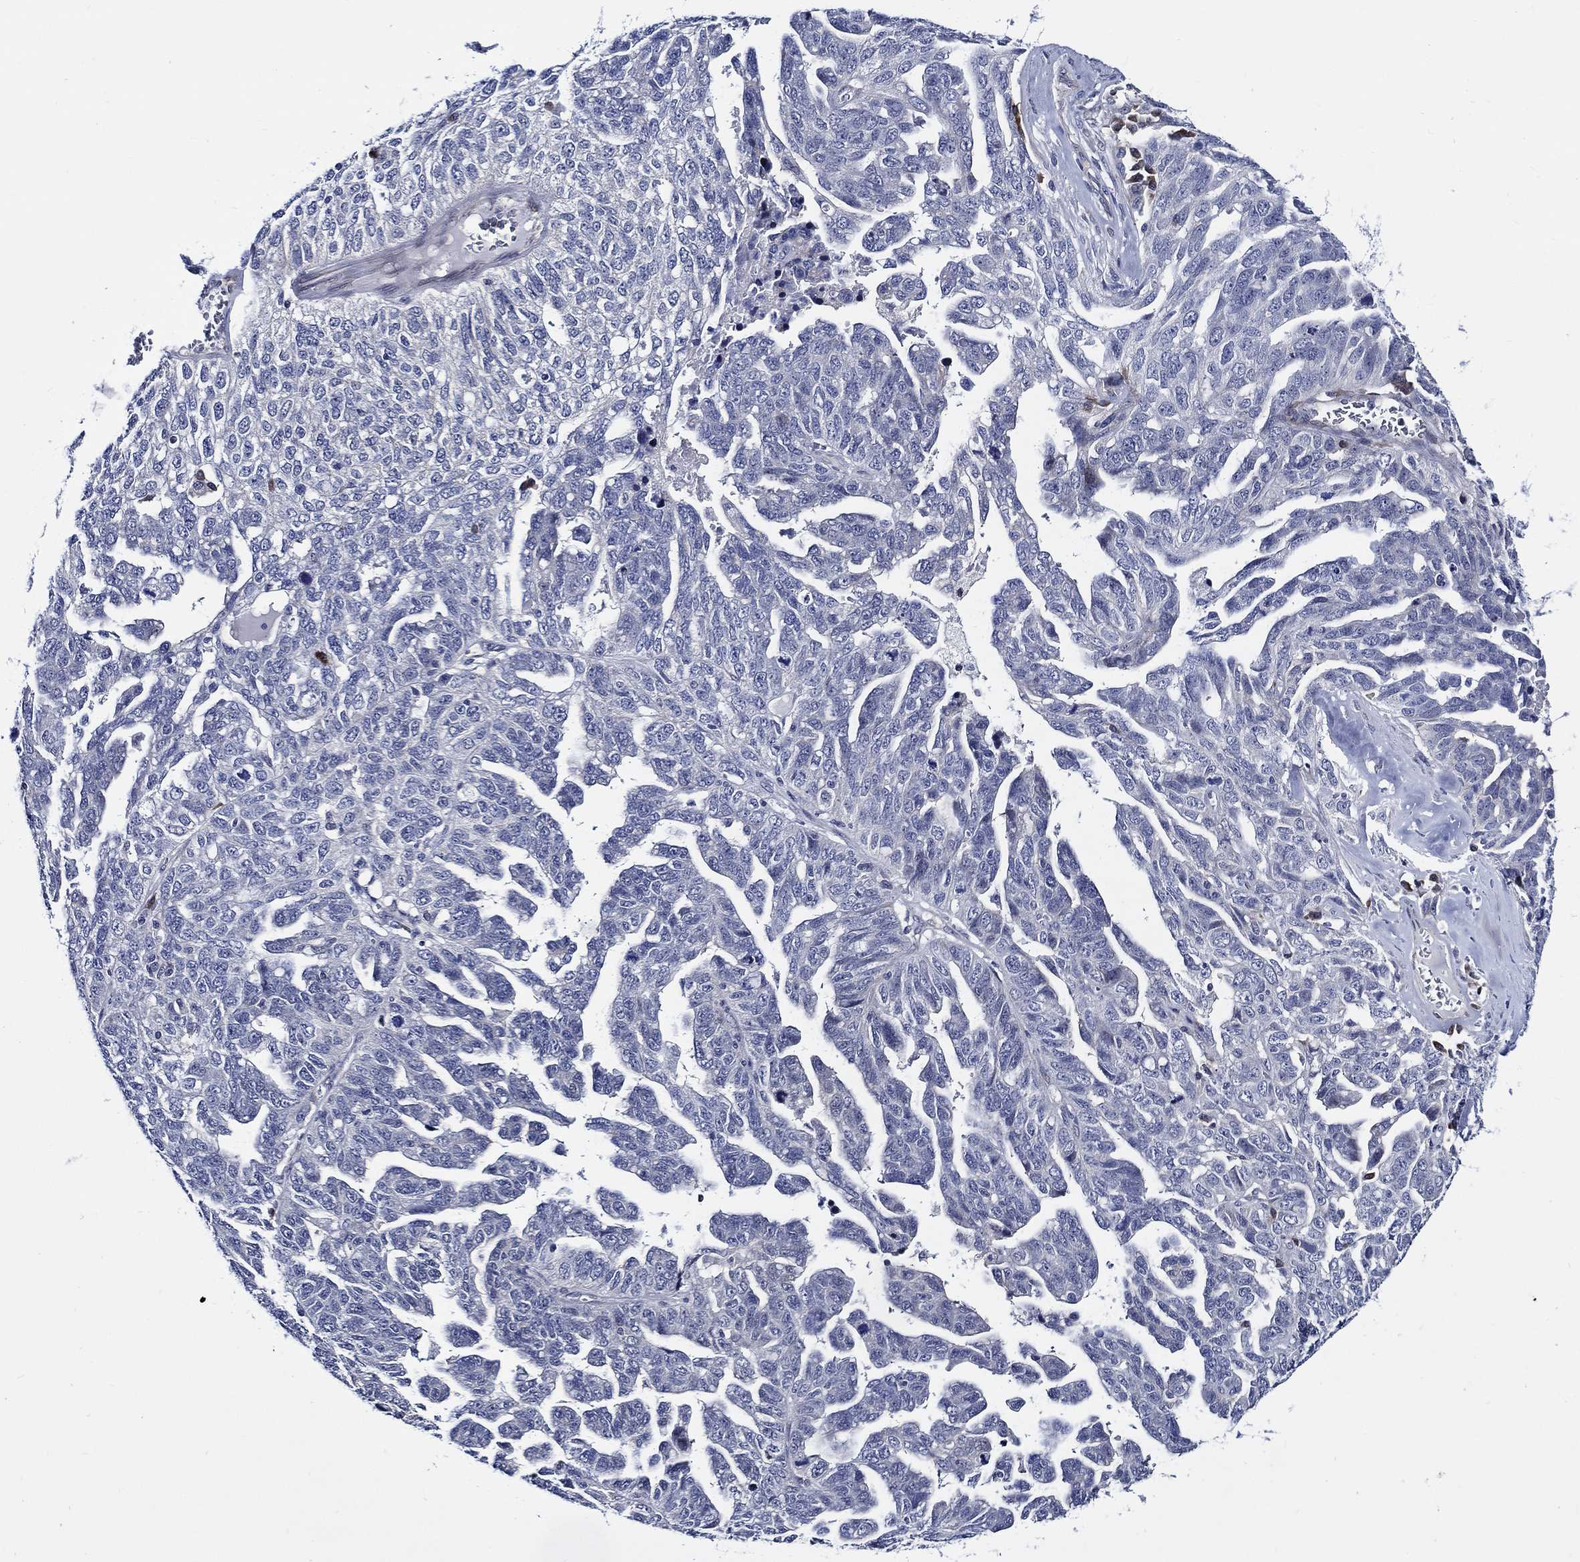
{"staining": {"intensity": "negative", "quantity": "none", "location": "none"}, "tissue": "ovarian cancer", "cell_type": "Tumor cells", "image_type": "cancer", "snomed": [{"axis": "morphology", "description": "Cystadenocarcinoma, serous, NOS"}, {"axis": "topography", "description": "Ovary"}], "caption": "Tumor cells show no significant protein staining in serous cystadenocarcinoma (ovarian).", "gene": "C8orf48", "patient": {"sex": "female", "age": 71}}